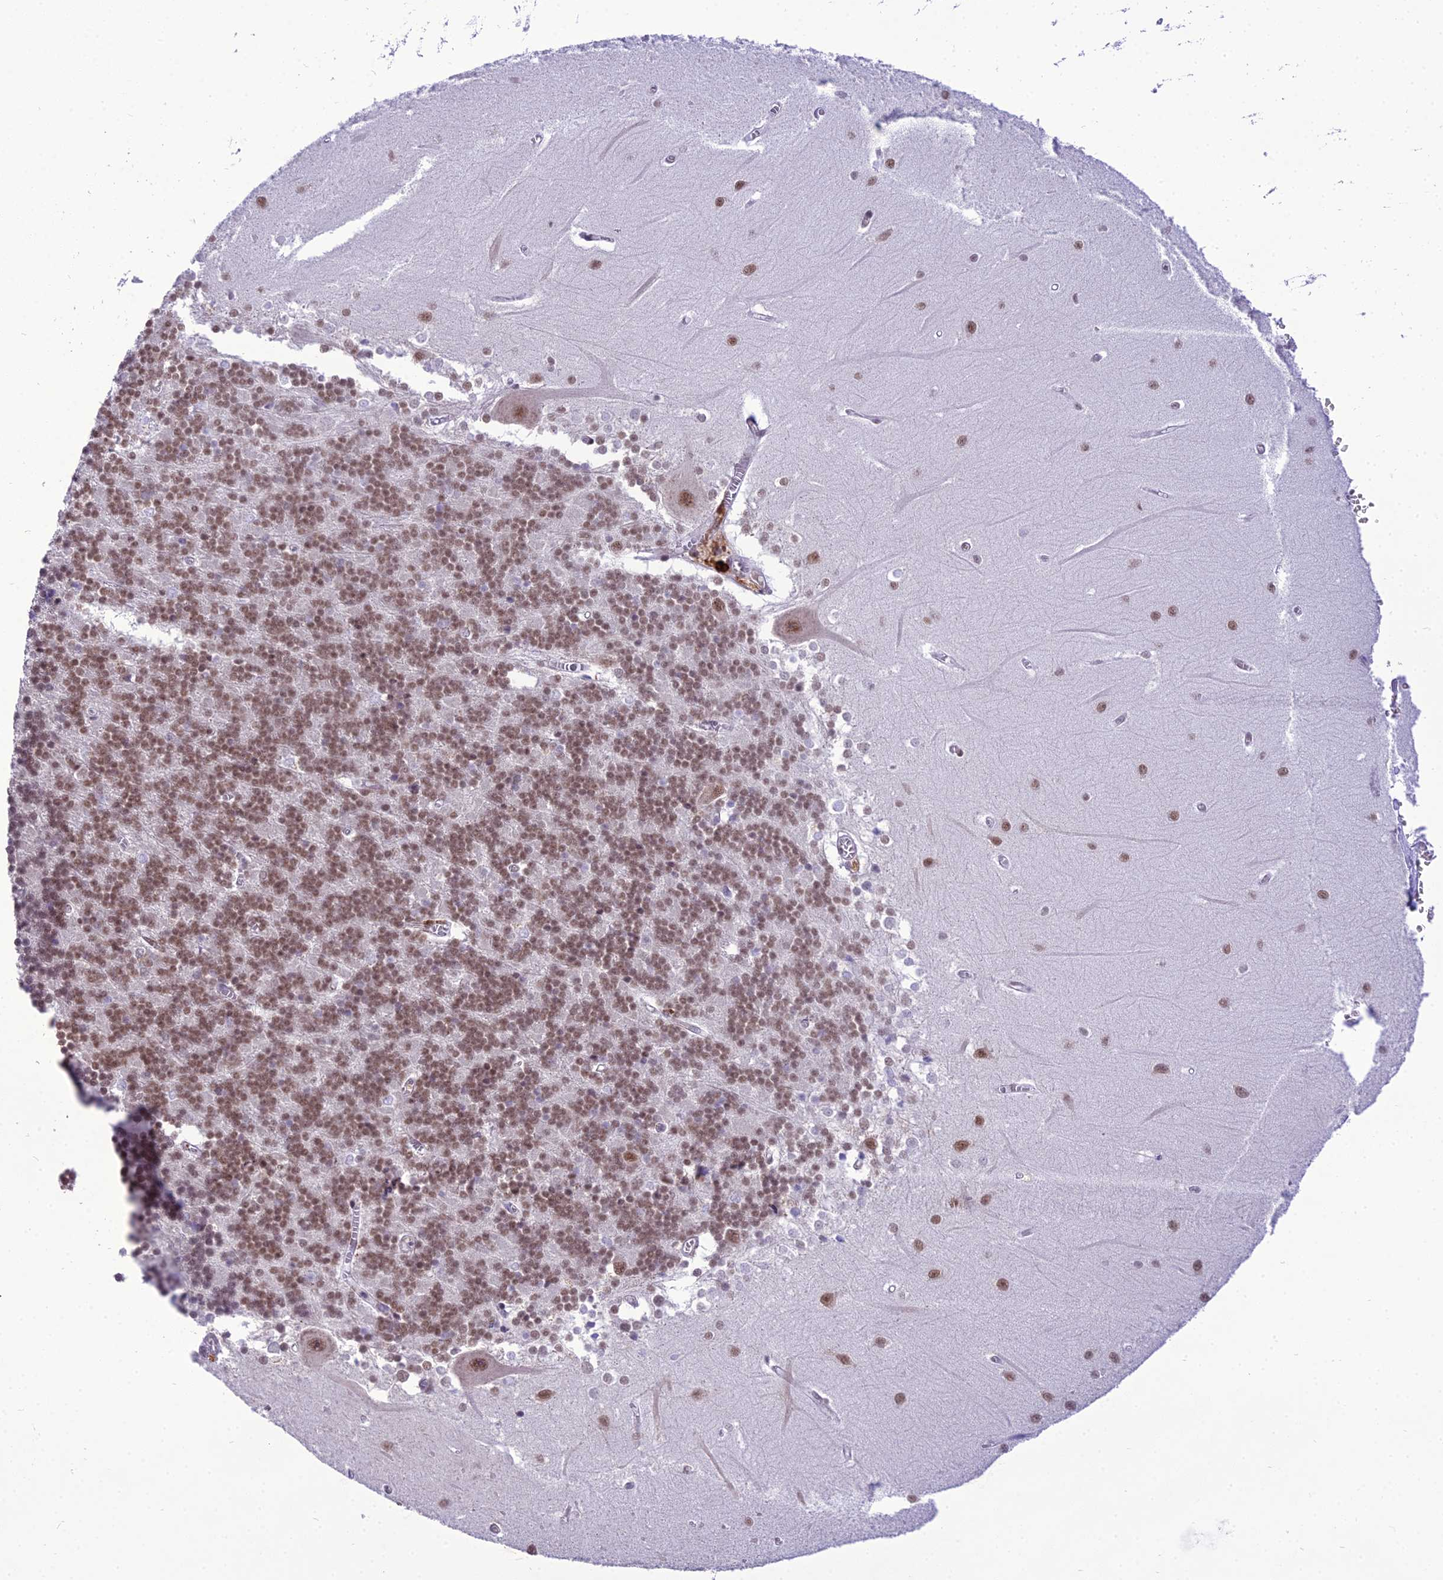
{"staining": {"intensity": "moderate", "quantity": ">75%", "location": "nuclear"}, "tissue": "cerebellum", "cell_type": "Cells in granular layer", "image_type": "normal", "snomed": [{"axis": "morphology", "description": "Normal tissue, NOS"}, {"axis": "topography", "description": "Cerebellum"}], "caption": "High-power microscopy captured an IHC photomicrograph of normal cerebellum, revealing moderate nuclear staining in approximately >75% of cells in granular layer.", "gene": "SH3RF3", "patient": {"sex": "male", "age": 37}}